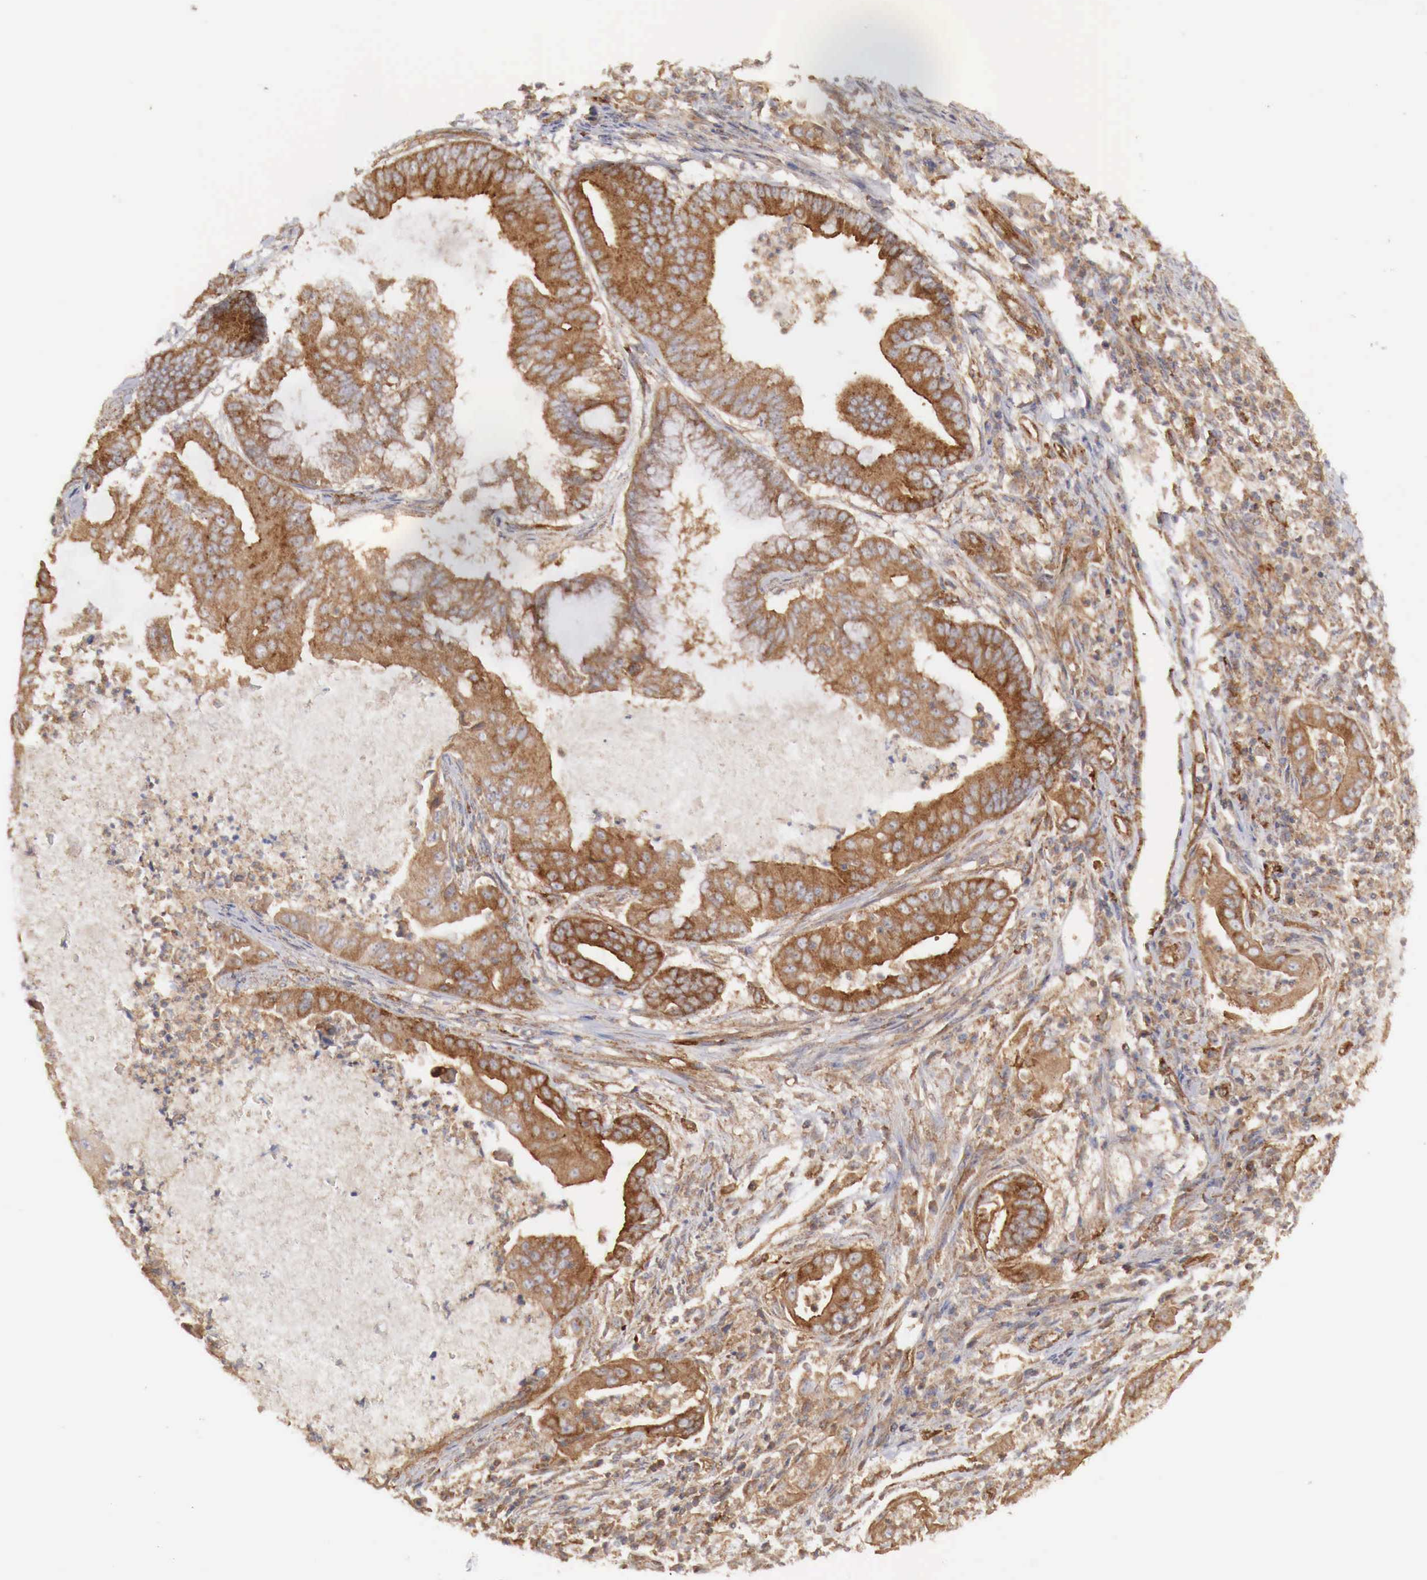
{"staining": {"intensity": "moderate", "quantity": ">75%", "location": "cytoplasmic/membranous"}, "tissue": "endometrial cancer", "cell_type": "Tumor cells", "image_type": "cancer", "snomed": [{"axis": "morphology", "description": "Adenocarcinoma, NOS"}, {"axis": "topography", "description": "Endometrium"}], "caption": "Adenocarcinoma (endometrial) stained with a brown dye shows moderate cytoplasmic/membranous positive expression in about >75% of tumor cells.", "gene": "ARMCX4", "patient": {"sex": "female", "age": 63}}